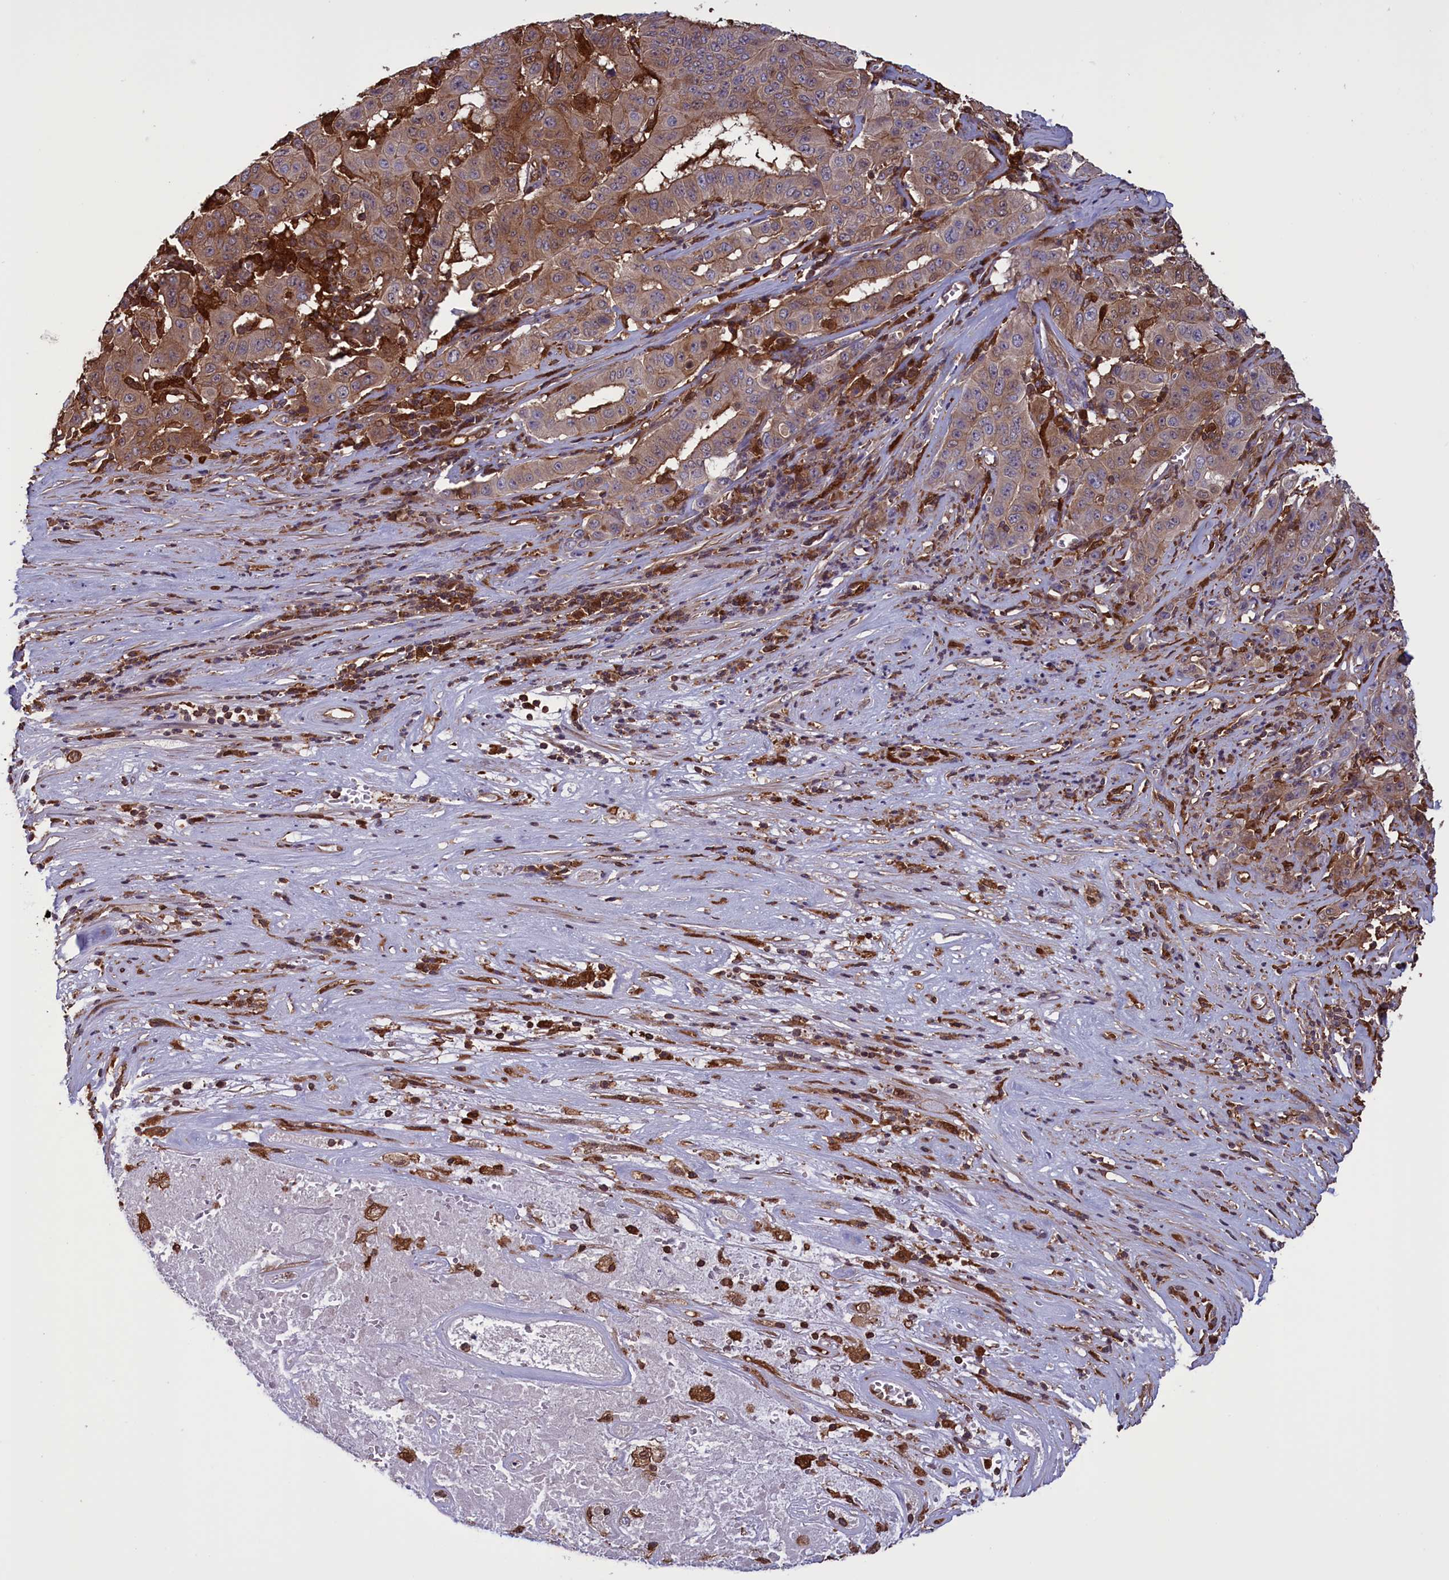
{"staining": {"intensity": "moderate", "quantity": ">75%", "location": "cytoplasmic/membranous"}, "tissue": "pancreatic cancer", "cell_type": "Tumor cells", "image_type": "cancer", "snomed": [{"axis": "morphology", "description": "Adenocarcinoma, NOS"}, {"axis": "topography", "description": "Pancreas"}], "caption": "Protein expression analysis of human pancreatic adenocarcinoma reveals moderate cytoplasmic/membranous positivity in approximately >75% of tumor cells.", "gene": "ARHGAP18", "patient": {"sex": "male", "age": 63}}